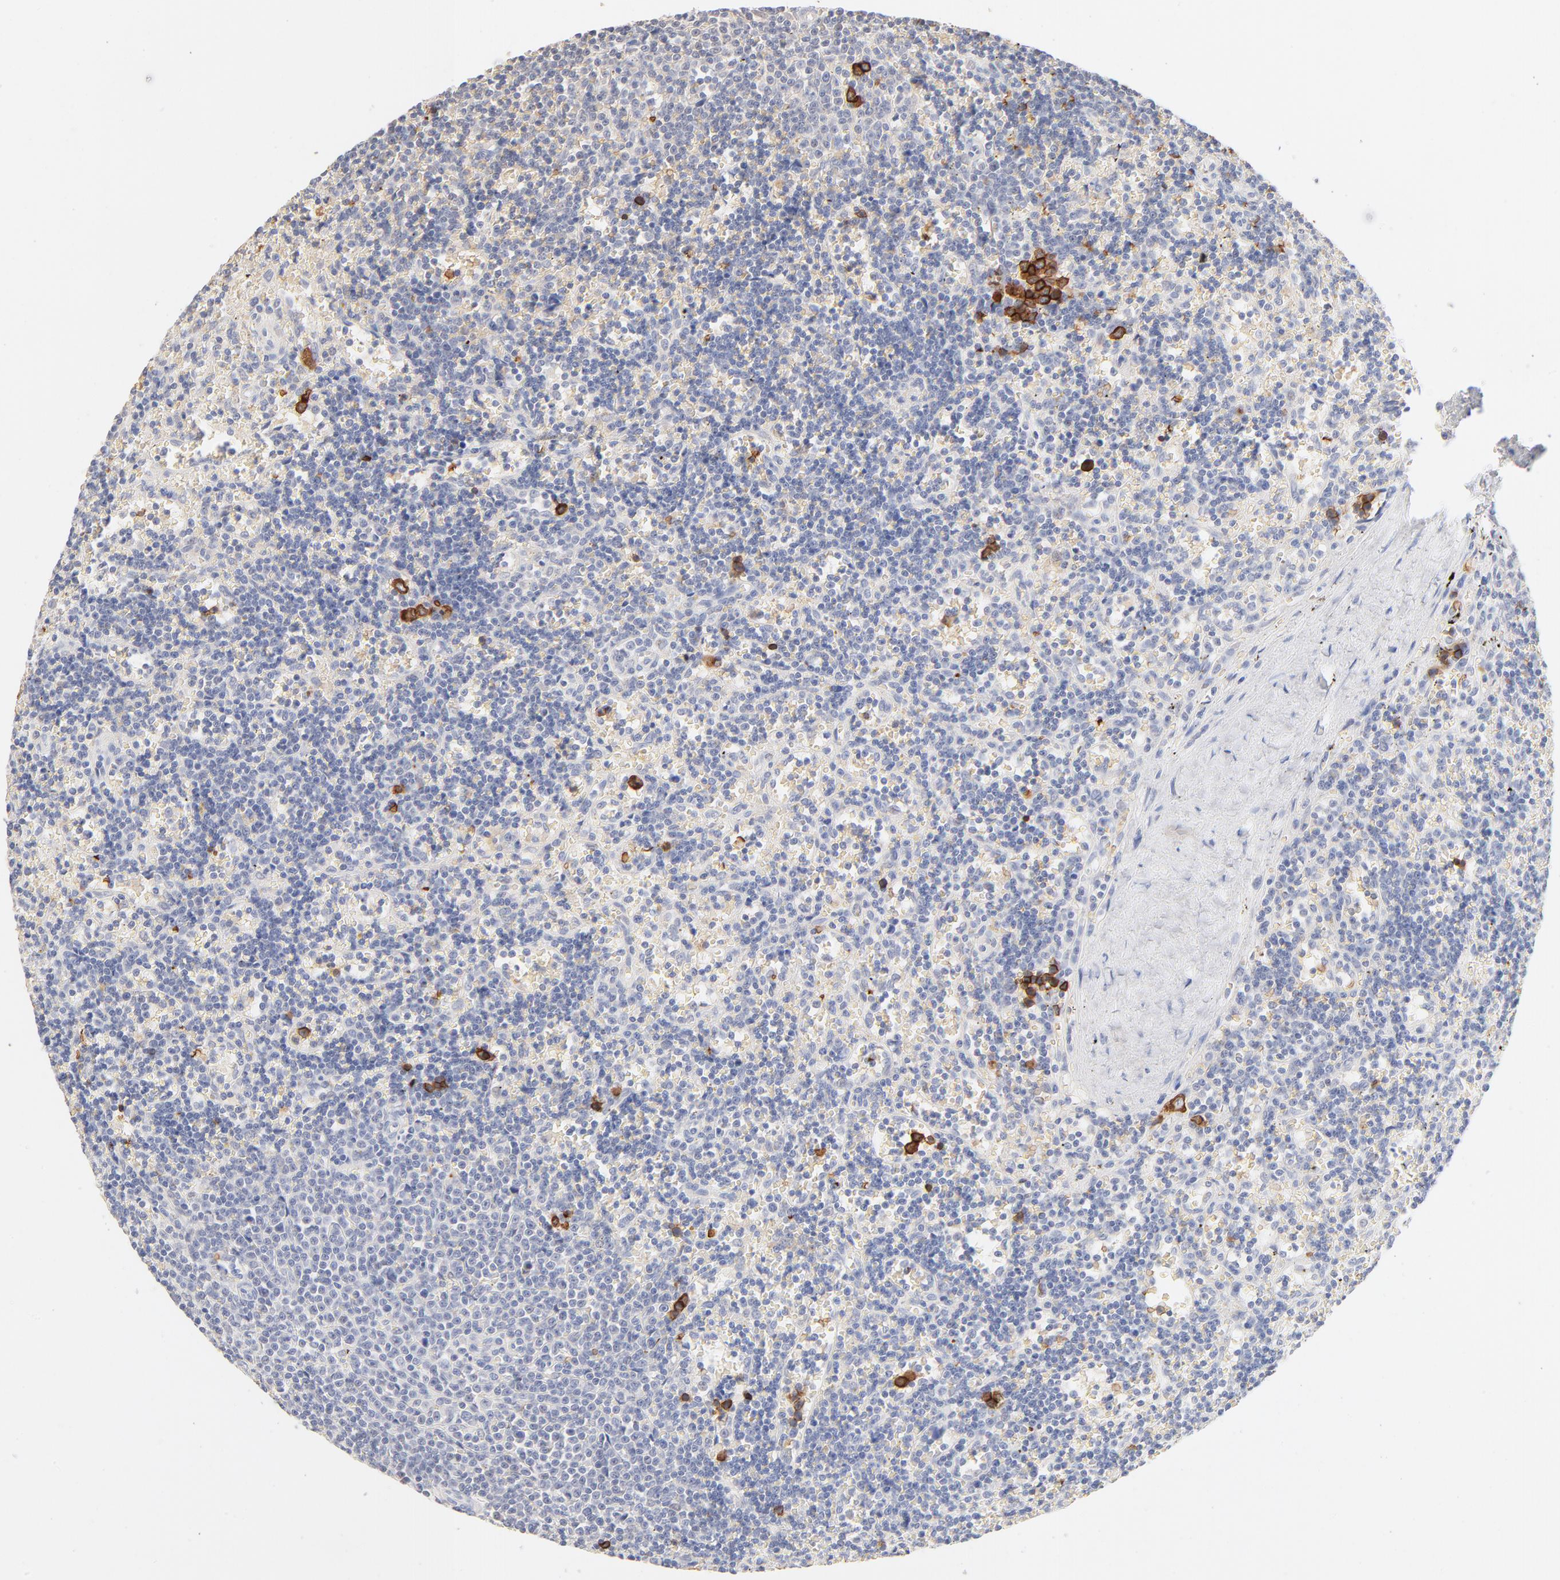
{"staining": {"intensity": "negative", "quantity": "none", "location": "none"}, "tissue": "lymphoma", "cell_type": "Tumor cells", "image_type": "cancer", "snomed": [{"axis": "morphology", "description": "Malignant lymphoma, non-Hodgkin's type, Low grade"}, {"axis": "topography", "description": "Spleen"}], "caption": "Immunohistochemistry (IHC) of low-grade malignant lymphoma, non-Hodgkin's type reveals no positivity in tumor cells.", "gene": "SPTB", "patient": {"sex": "male", "age": 60}}